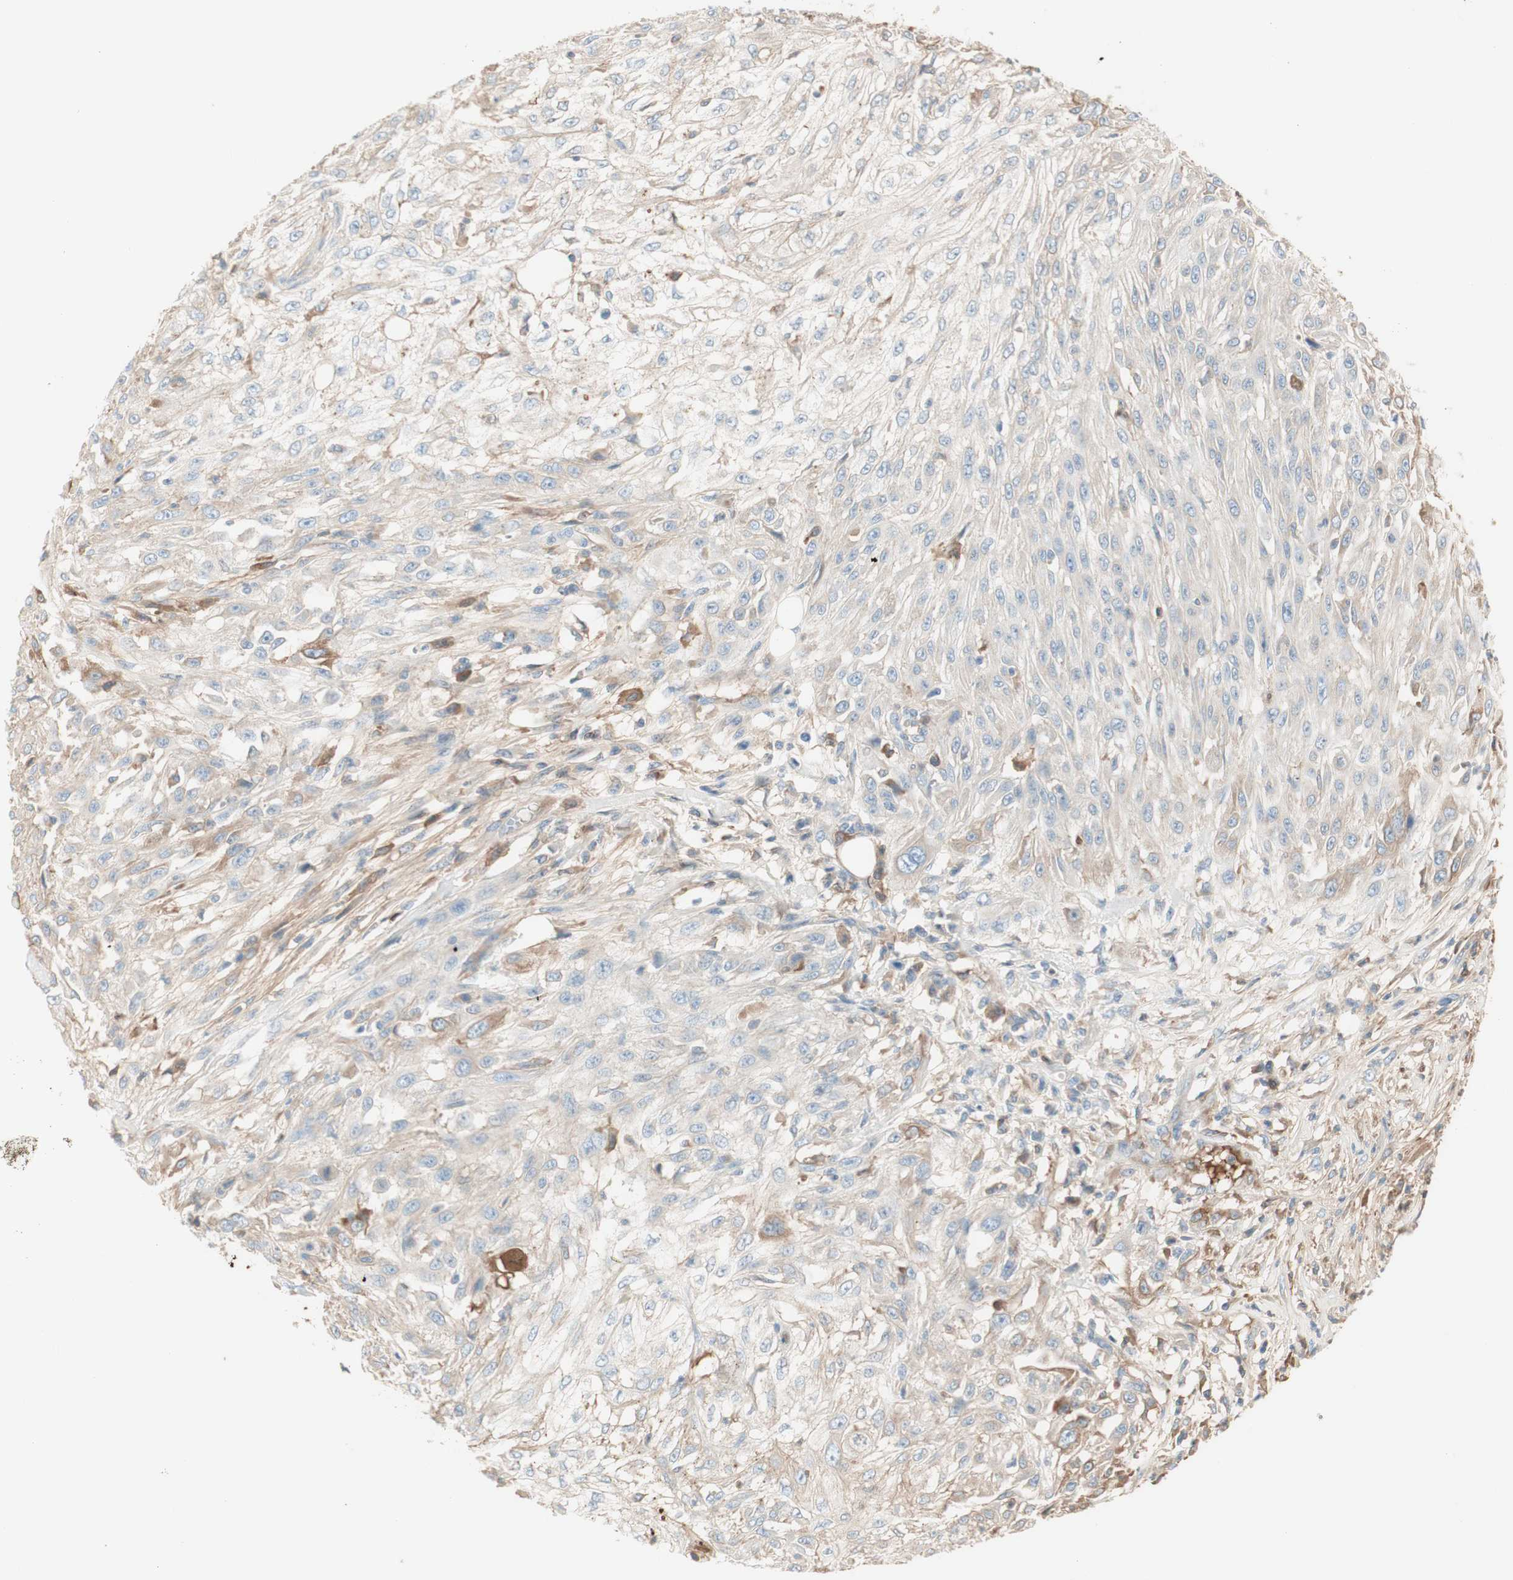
{"staining": {"intensity": "weak", "quantity": "<25%", "location": "cytoplasmic/membranous"}, "tissue": "skin cancer", "cell_type": "Tumor cells", "image_type": "cancer", "snomed": [{"axis": "morphology", "description": "Squamous cell carcinoma, NOS"}, {"axis": "topography", "description": "Skin"}], "caption": "The micrograph shows no staining of tumor cells in skin cancer.", "gene": "KNG1", "patient": {"sex": "male", "age": 75}}